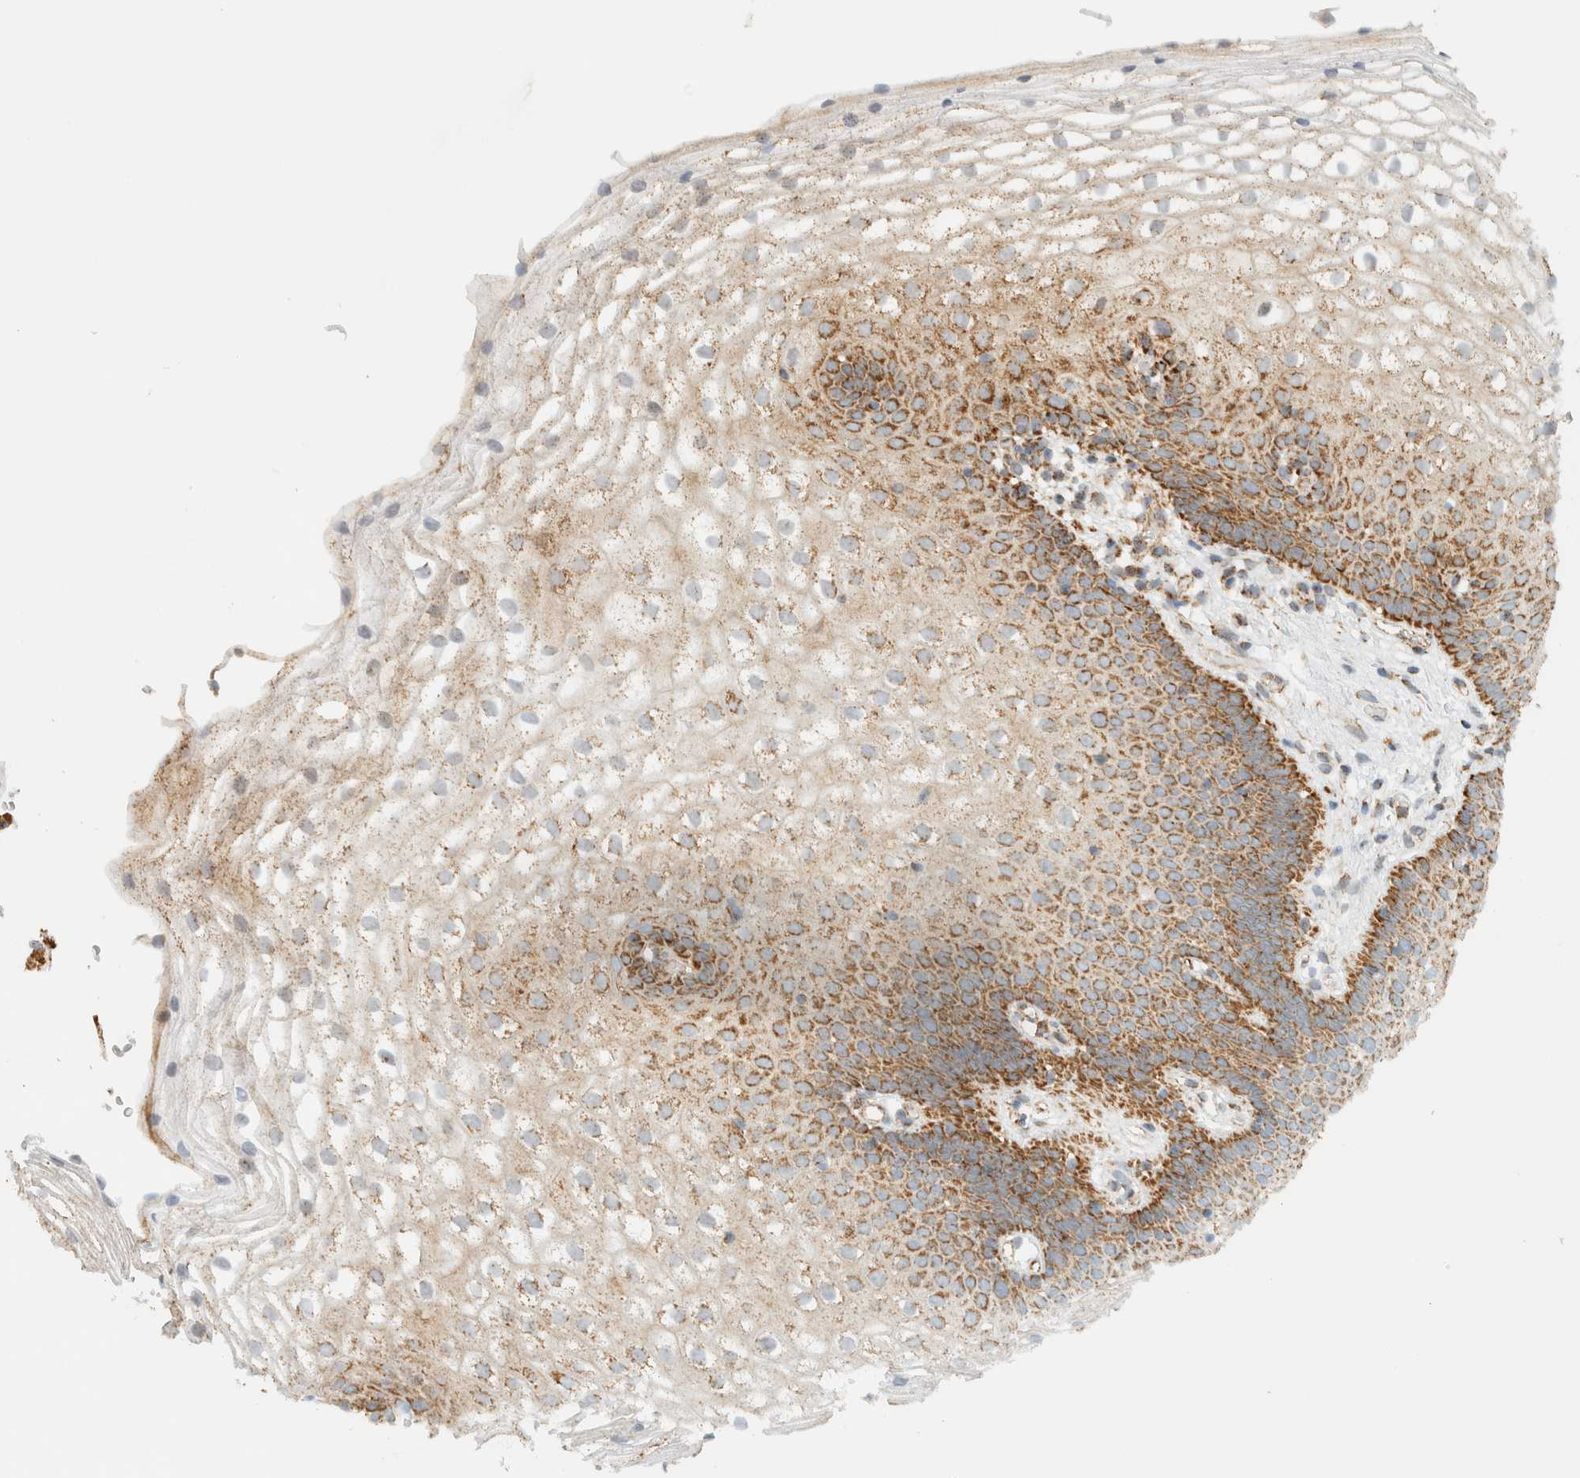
{"staining": {"intensity": "moderate", "quantity": ">75%", "location": "cytoplasmic/membranous"}, "tissue": "cervix", "cell_type": "Squamous epithelial cells", "image_type": "normal", "snomed": [{"axis": "morphology", "description": "Normal tissue, NOS"}, {"axis": "topography", "description": "Cervix"}], "caption": "High-magnification brightfield microscopy of normal cervix stained with DAB (brown) and counterstained with hematoxylin (blue). squamous epithelial cells exhibit moderate cytoplasmic/membranous positivity is seen in about>75% of cells. (Stains: DAB in brown, nuclei in blue, Microscopy: brightfield microscopy at high magnification).", "gene": "KIFAP3", "patient": {"sex": "female", "age": 72}}